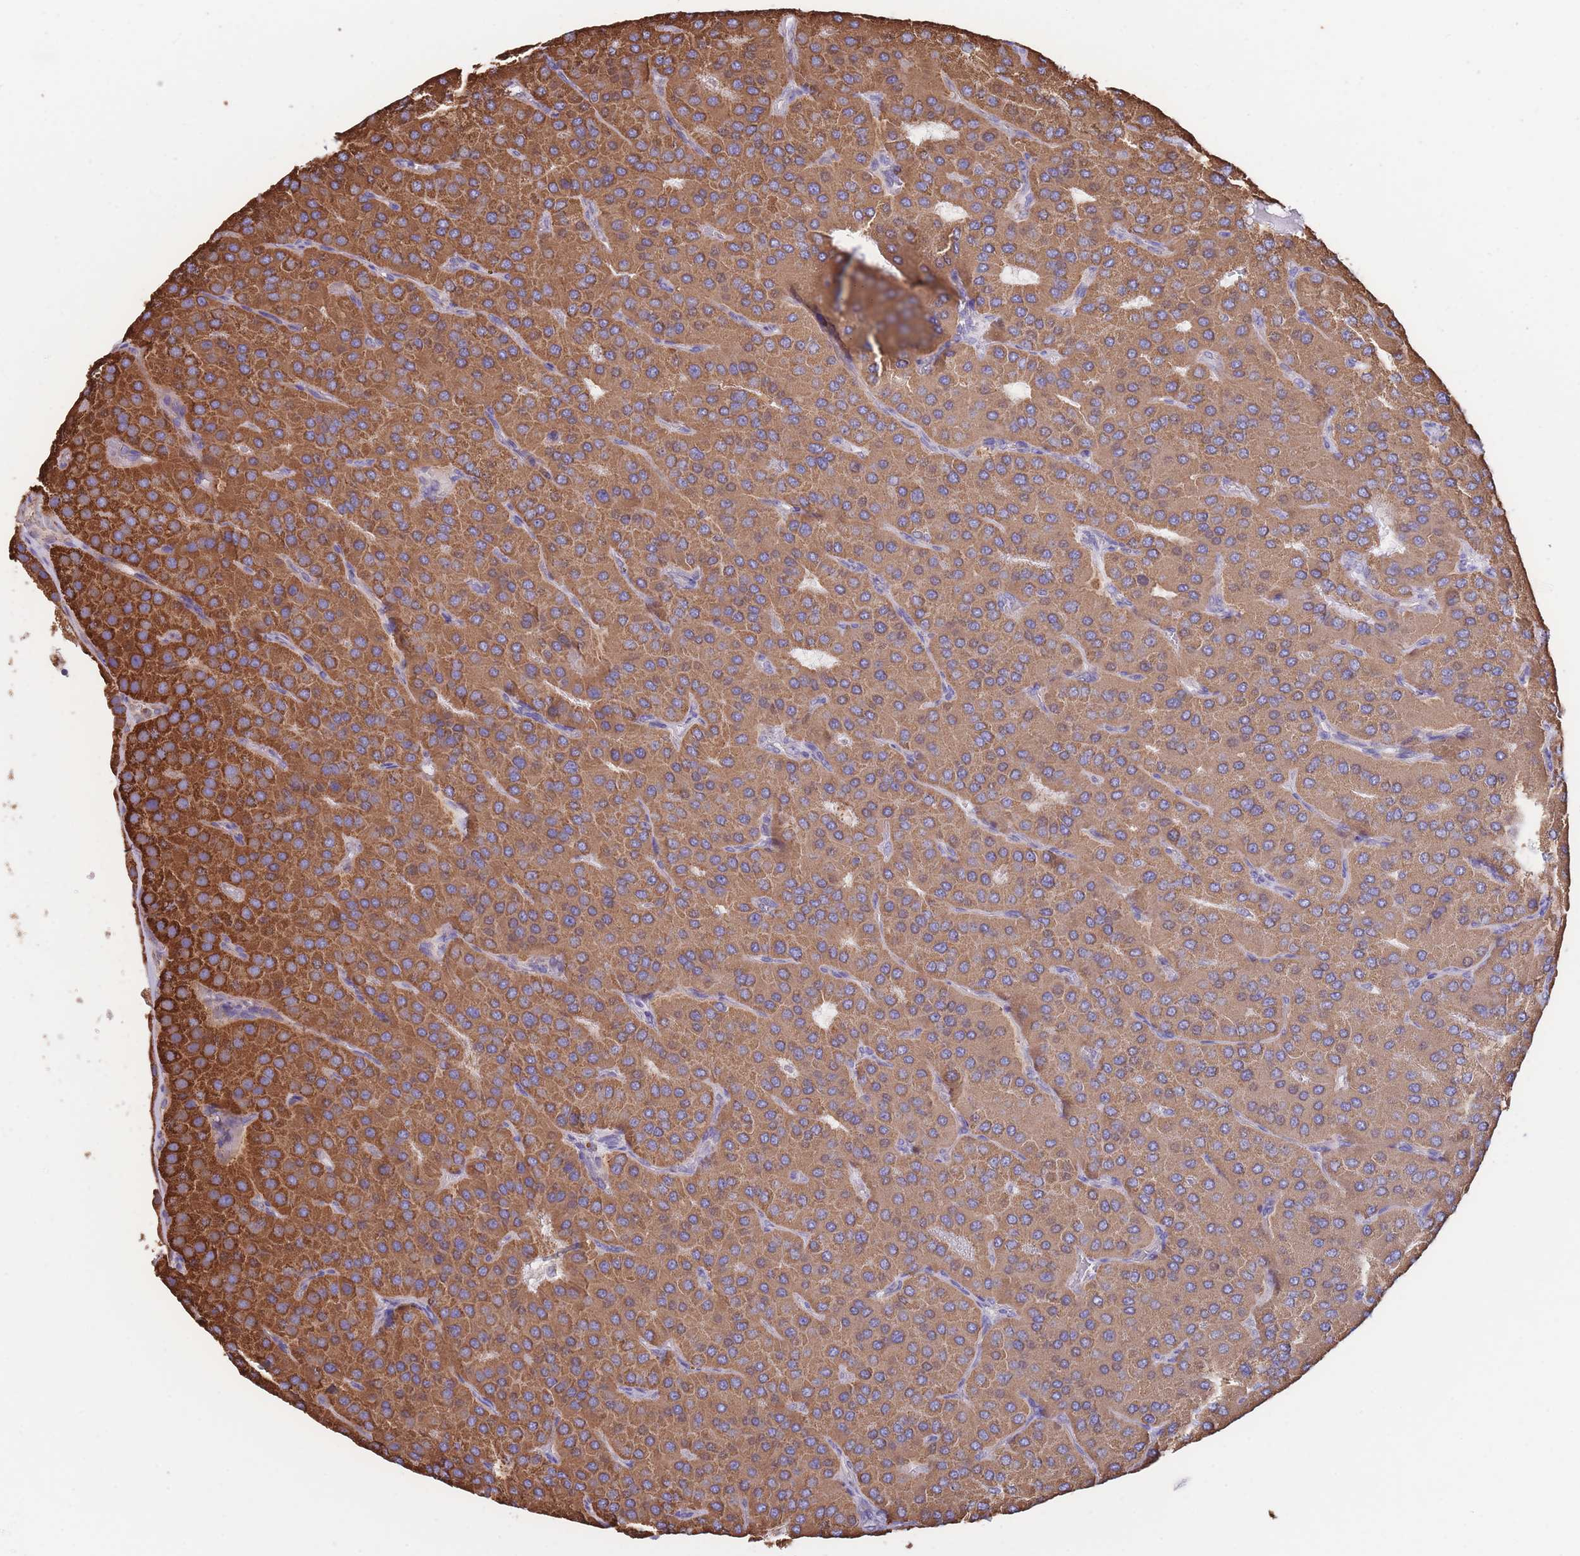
{"staining": {"intensity": "moderate", "quantity": ">75%", "location": "cytoplasmic/membranous"}, "tissue": "parathyroid gland", "cell_type": "Glandular cells", "image_type": "normal", "snomed": [{"axis": "morphology", "description": "Normal tissue, NOS"}, {"axis": "morphology", "description": "Adenoma, NOS"}, {"axis": "topography", "description": "Parathyroid gland"}], "caption": "This micrograph exhibits IHC staining of benign parathyroid gland, with medium moderate cytoplasmic/membranous expression in approximately >75% of glandular cells.", "gene": "FKBP8", "patient": {"sex": "female", "age": 86}}